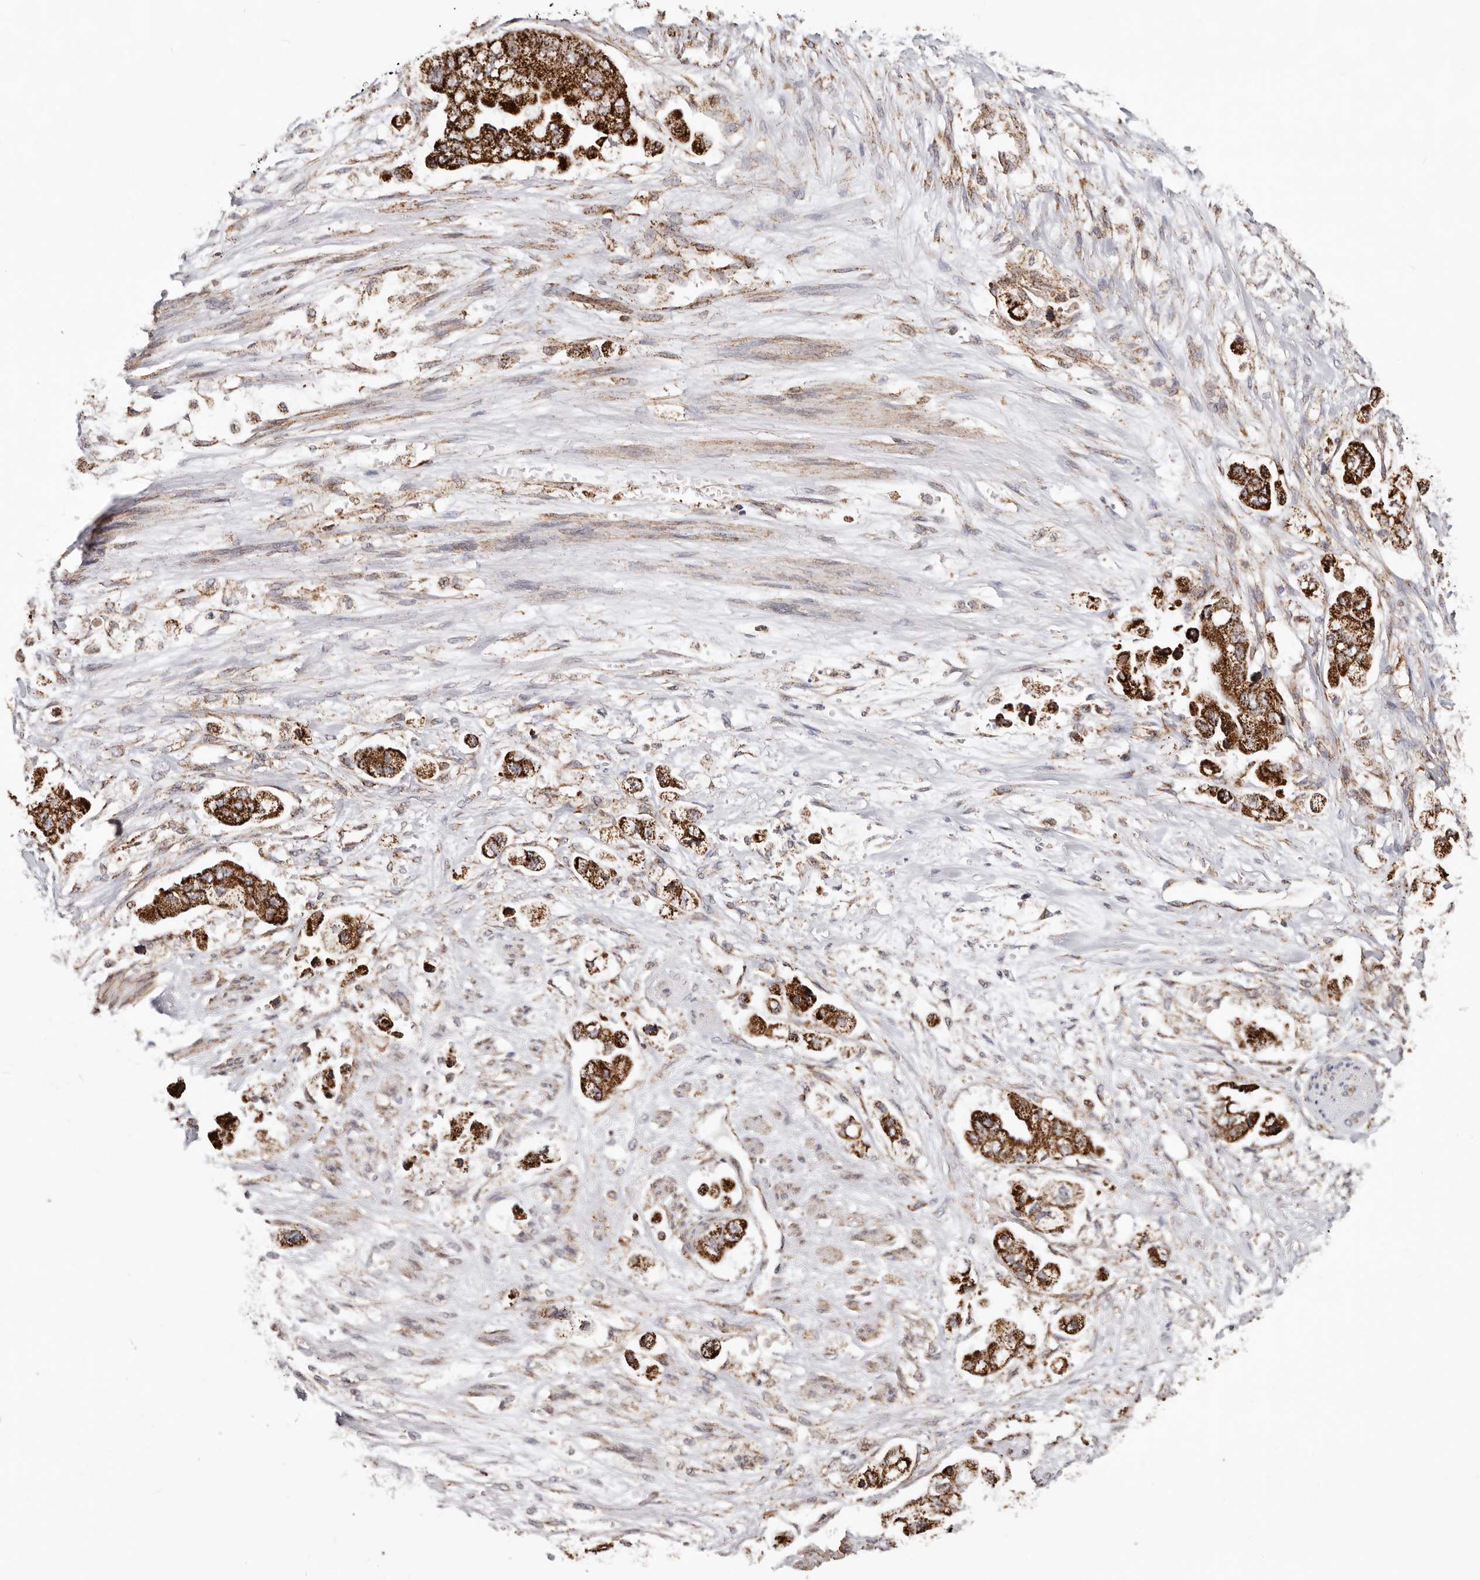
{"staining": {"intensity": "strong", "quantity": ">75%", "location": "cytoplasmic/membranous"}, "tissue": "stomach cancer", "cell_type": "Tumor cells", "image_type": "cancer", "snomed": [{"axis": "morphology", "description": "Adenocarcinoma, NOS"}, {"axis": "topography", "description": "Stomach"}], "caption": "Strong cytoplasmic/membranous protein staining is appreciated in approximately >75% of tumor cells in stomach cancer (adenocarcinoma). (Brightfield microscopy of DAB IHC at high magnification).", "gene": "PRKACB", "patient": {"sex": "male", "age": 62}}